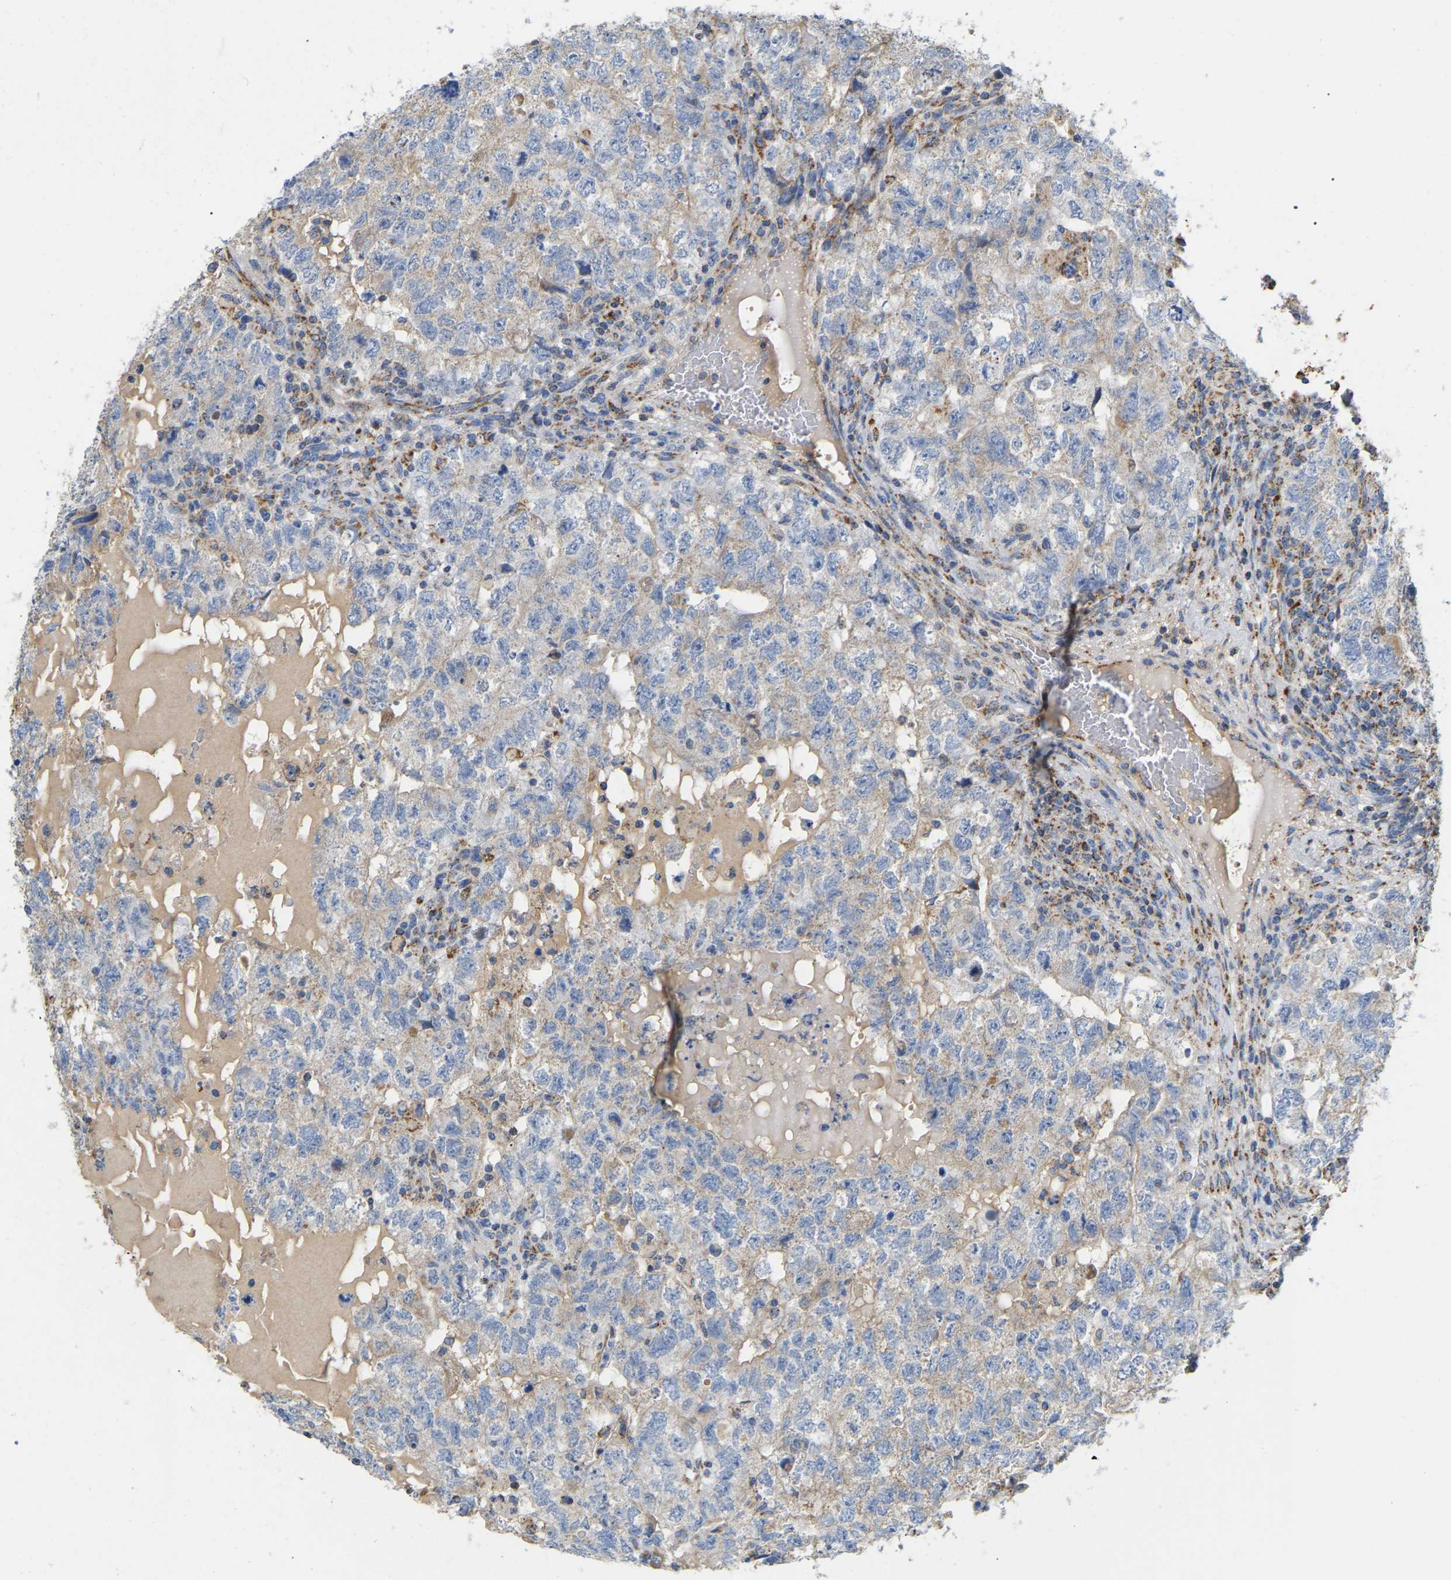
{"staining": {"intensity": "negative", "quantity": "none", "location": "none"}, "tissue": "testis cancer", "cell_type": "Tumor cells", "image_type": "cancer", "snomed": [{"axis": "morphology", "description": "Carcinoma, Embryonal, NOS"}, {"axis": "topography", "description": "Testis"}], "caption": "Histopathology image shows no protein expression in tumor cells of testis cancer (embryonal carcinoma) tissue.", "gene": "HIBADH", "patient": {"sex": "male", "age": 36}}